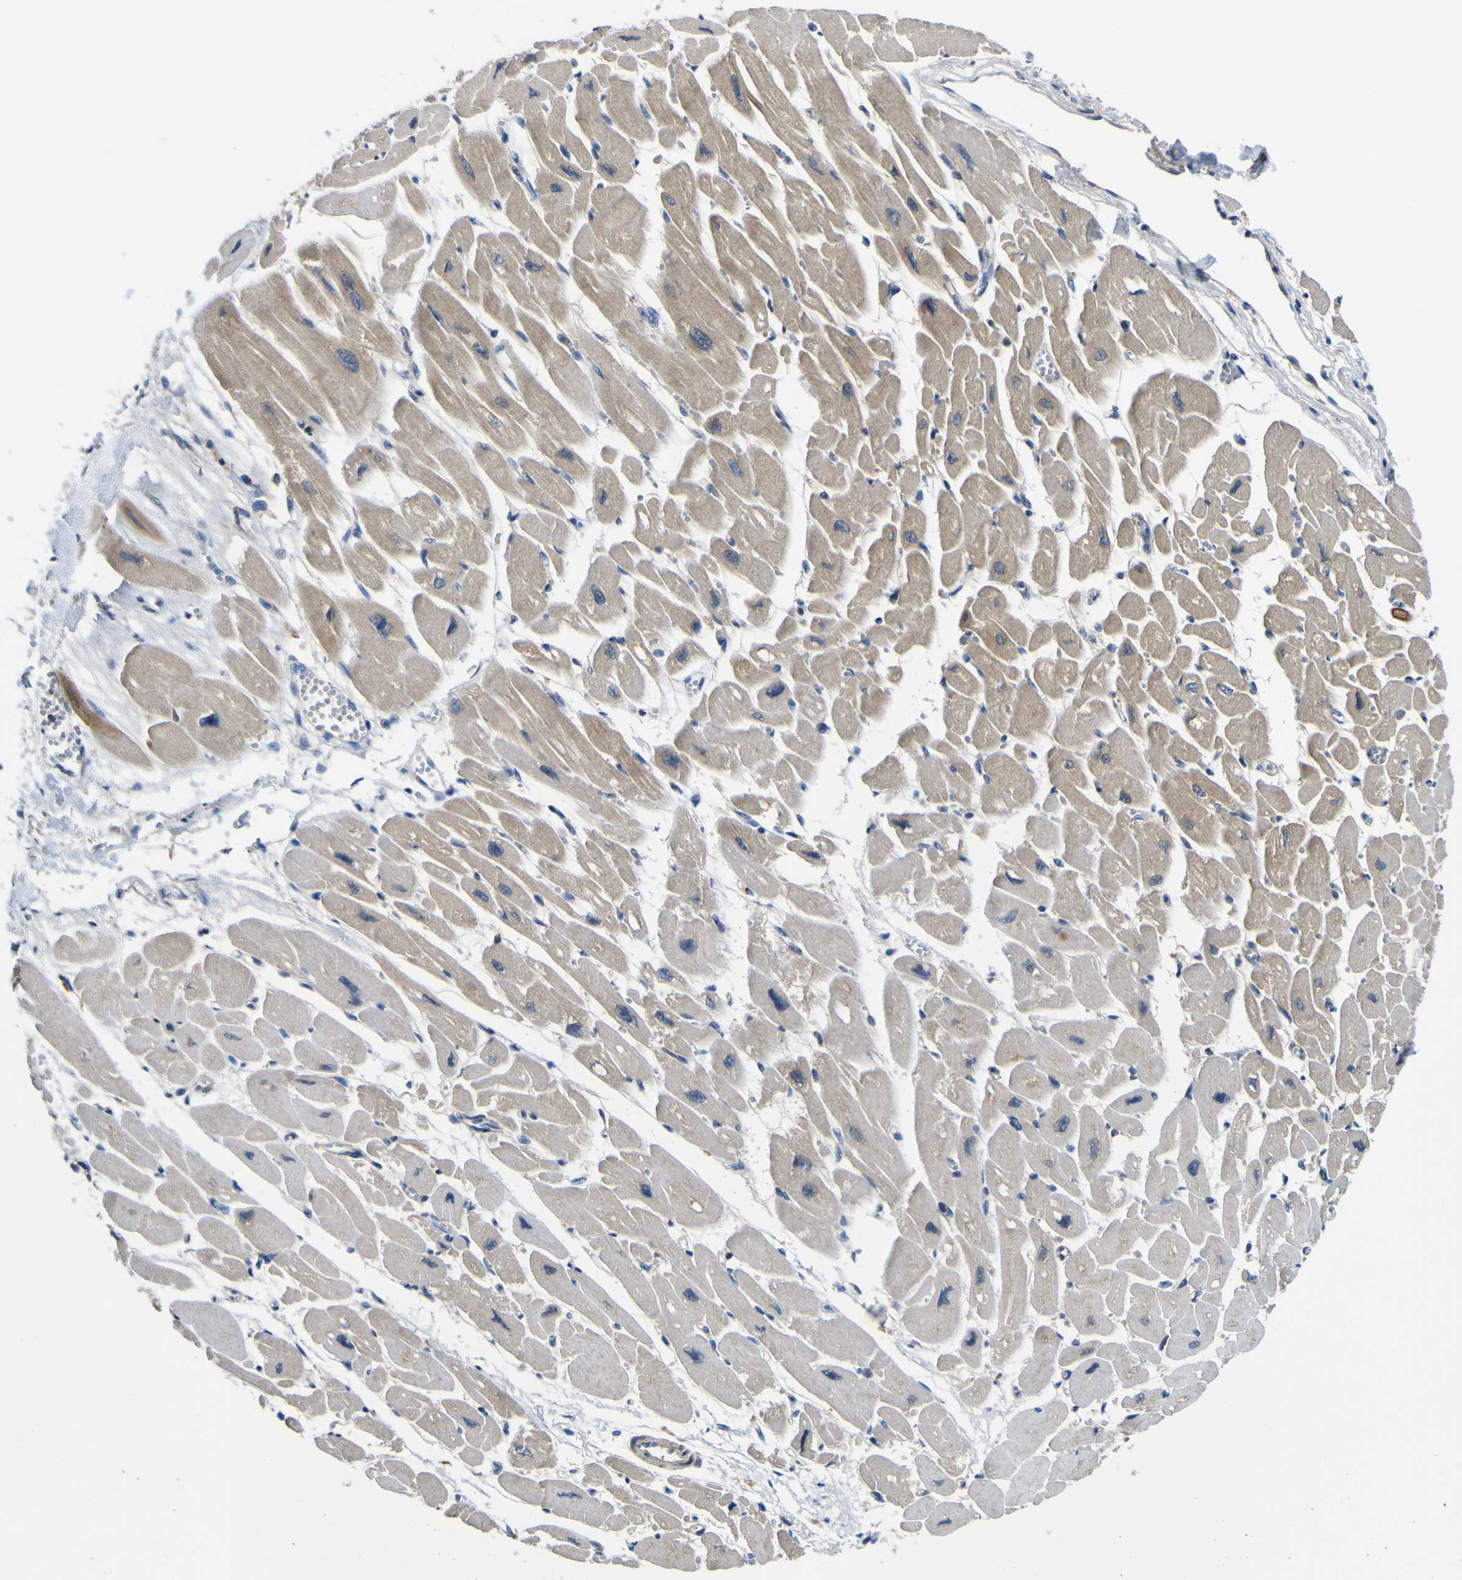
{"staining": {"intensity": "moderate", "quantity": "25%-75%", "location": "cytoplasmic/membranous"}, "tissue": "heart muscle", "cell_type": "Cardiomyocytes", "image_type": "normal", "snomed": [{"axis": "morphology", "description": "Normal tissue, NOS"}, {"axis": "topography", "description": "Heart"}], "caption": "There is medium levels of moderate cytoplasmic/membranous positivity in cardiomyocytes of benign heart muscle, as demonstrated by immunohistochemical staining (brown color).", "gene": "EML2", "patient": {"sex": "female", "age": 54}}